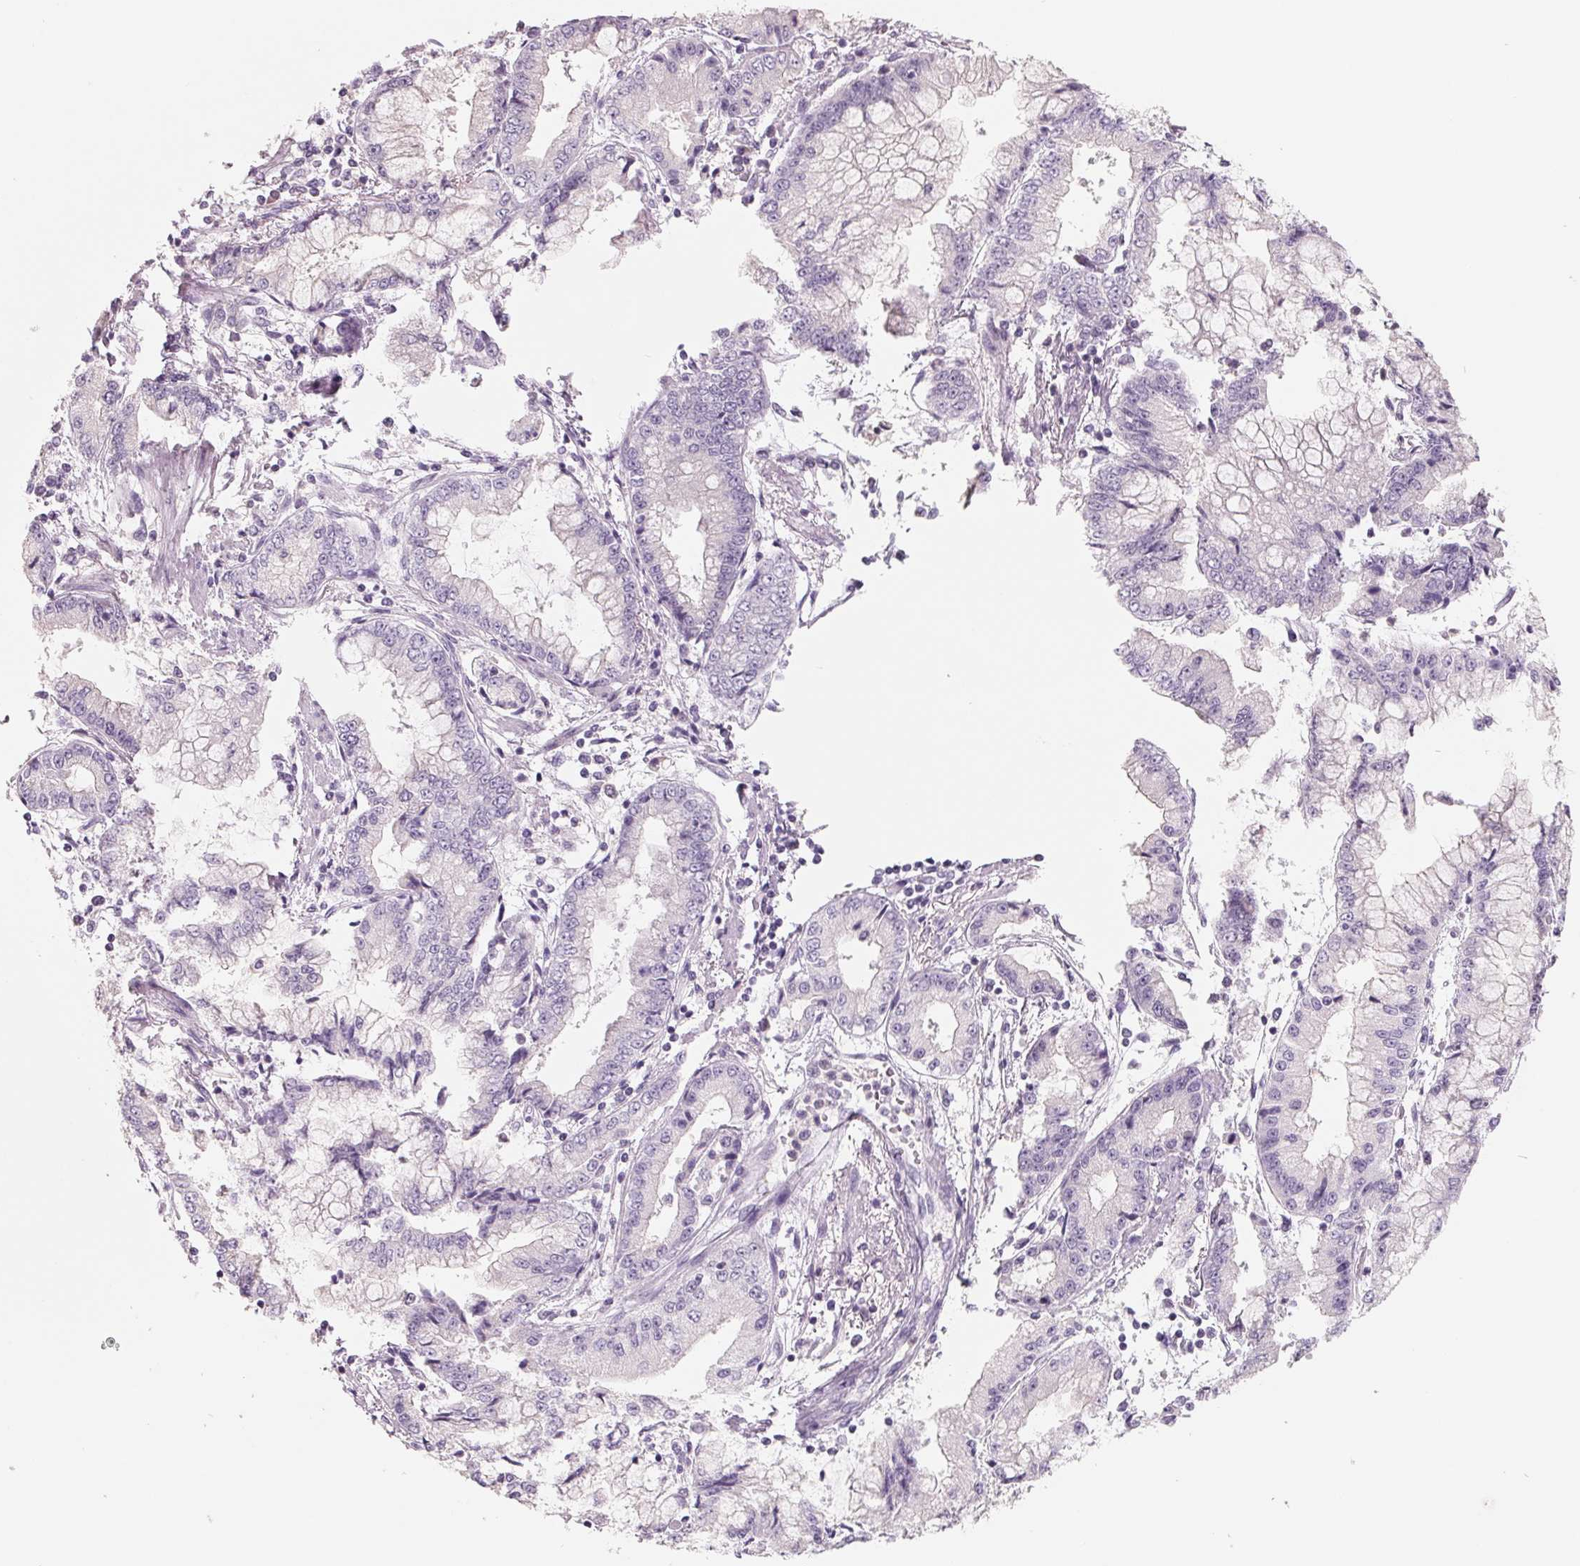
{"staining": {"intensity": "negative", "quantity": "none", "location": "none"}, "tissue": "stomach cancer", "cell_type": "Tumor cells", "image_type": "cancer", "snomed": [{"axis": "morphology", "description": "Adenocarcinoma, NOS"}, {"axis": "topography", "description": "Stomach, upper"}], "caption": "Immunohistochemistry photomicrograph of neoplastic tissue: human adenocarcinoma (stomach) stained with DAB (3,3'-diaminobenzidine) shows no significant protein staining in tumor cells.", "gene": "FTCD", "patient": {"sex": "female", "age": 74}}